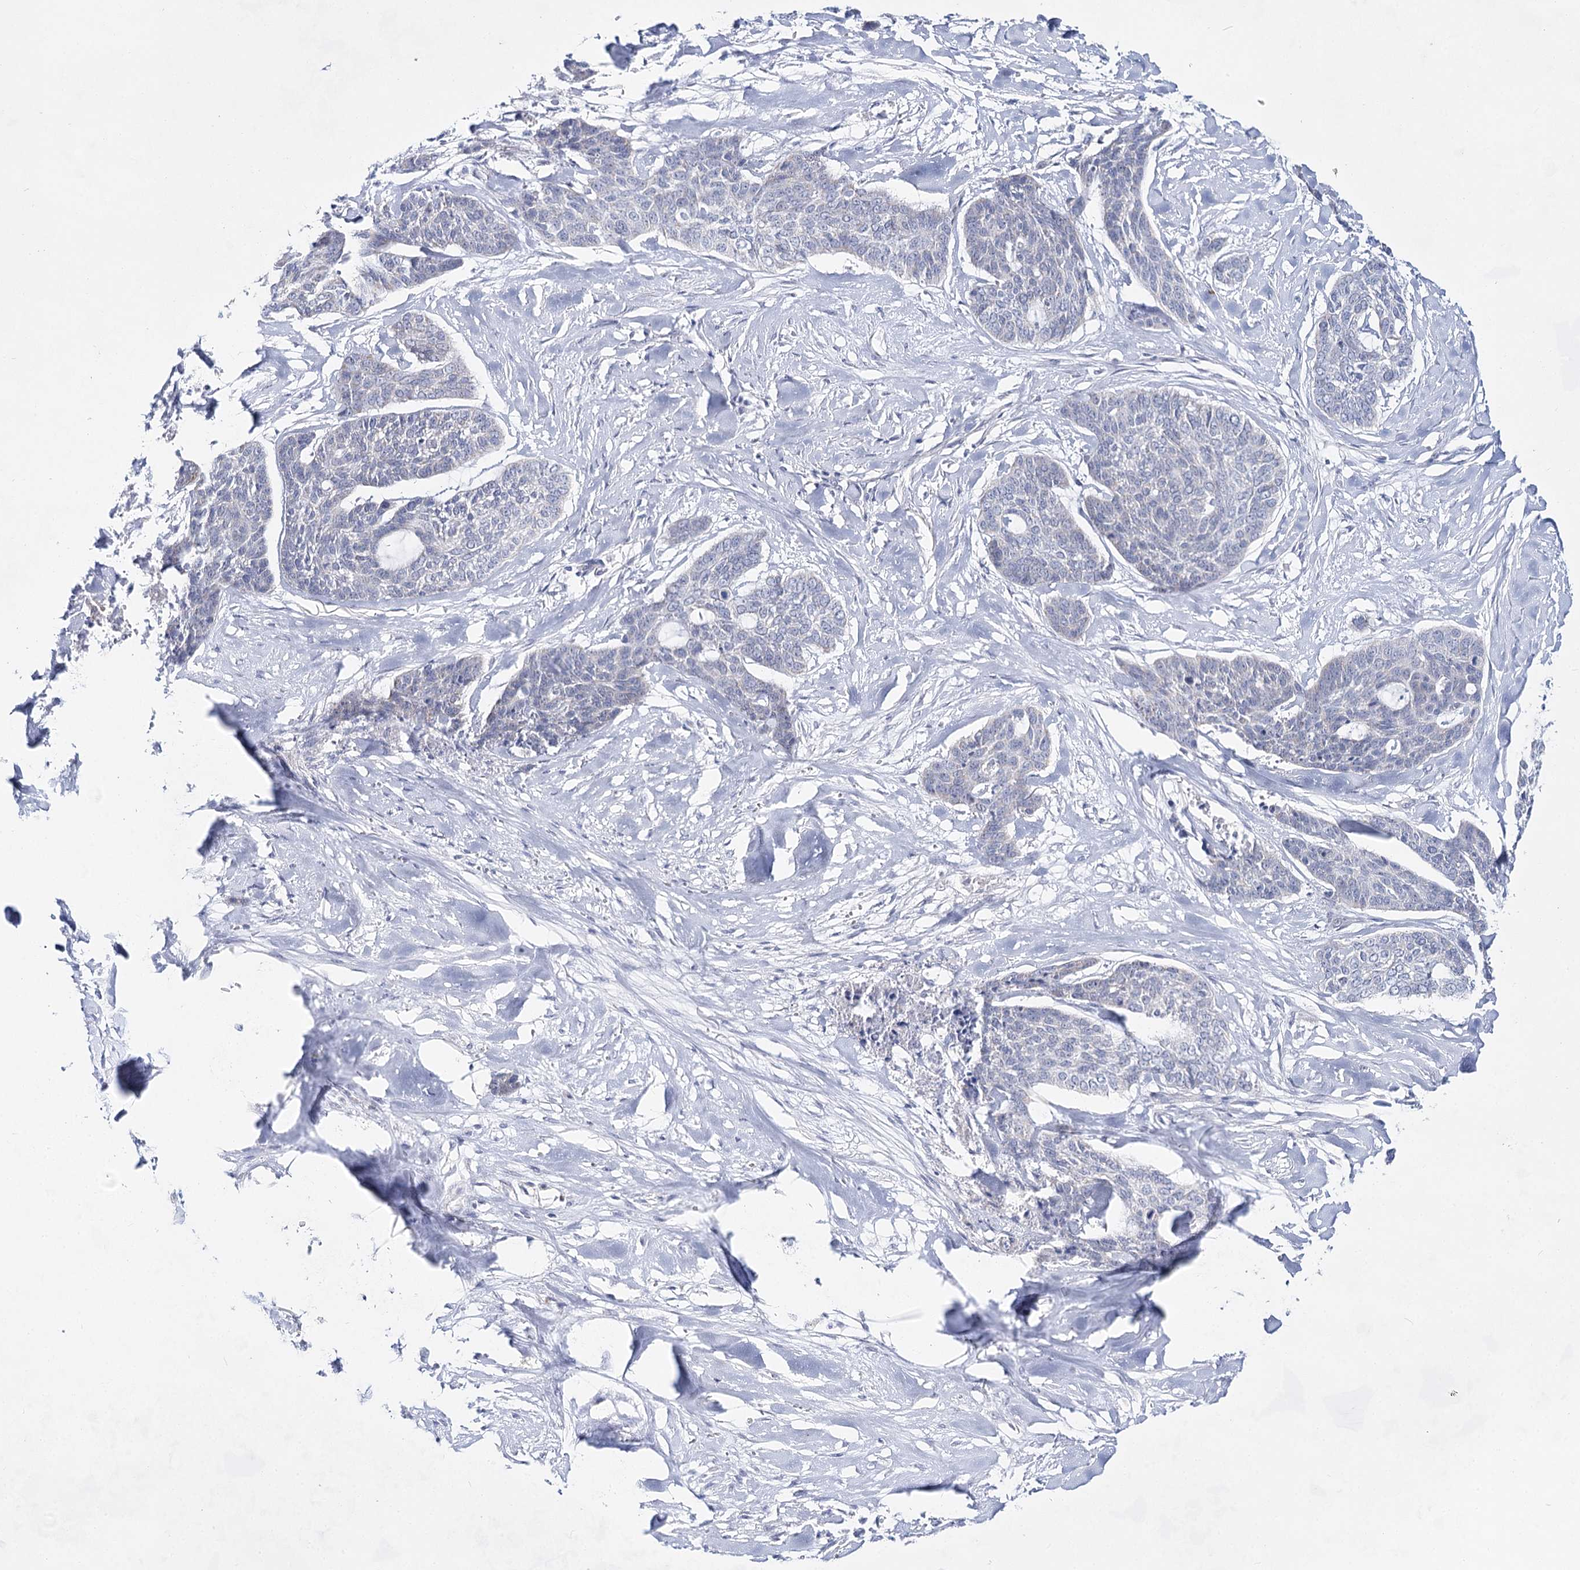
{"staining": {"intensity": "negative", "quantity": "none", "location": "none"}, "tissue": "skin cancer", "cell_type": "Tumor cells", "image_type": "cancer", "snomed": [{"axis": "morphology", "description": "Basal cell carcinoma"}, {"axis": "topography", "description": "Skin"}], "caption": "The image reveals no significant positivity in tumor cells of skin cancer (basal cell carcinoma).", "gene": "BPHL", "patient": {"sex": "female", "age": 64}}